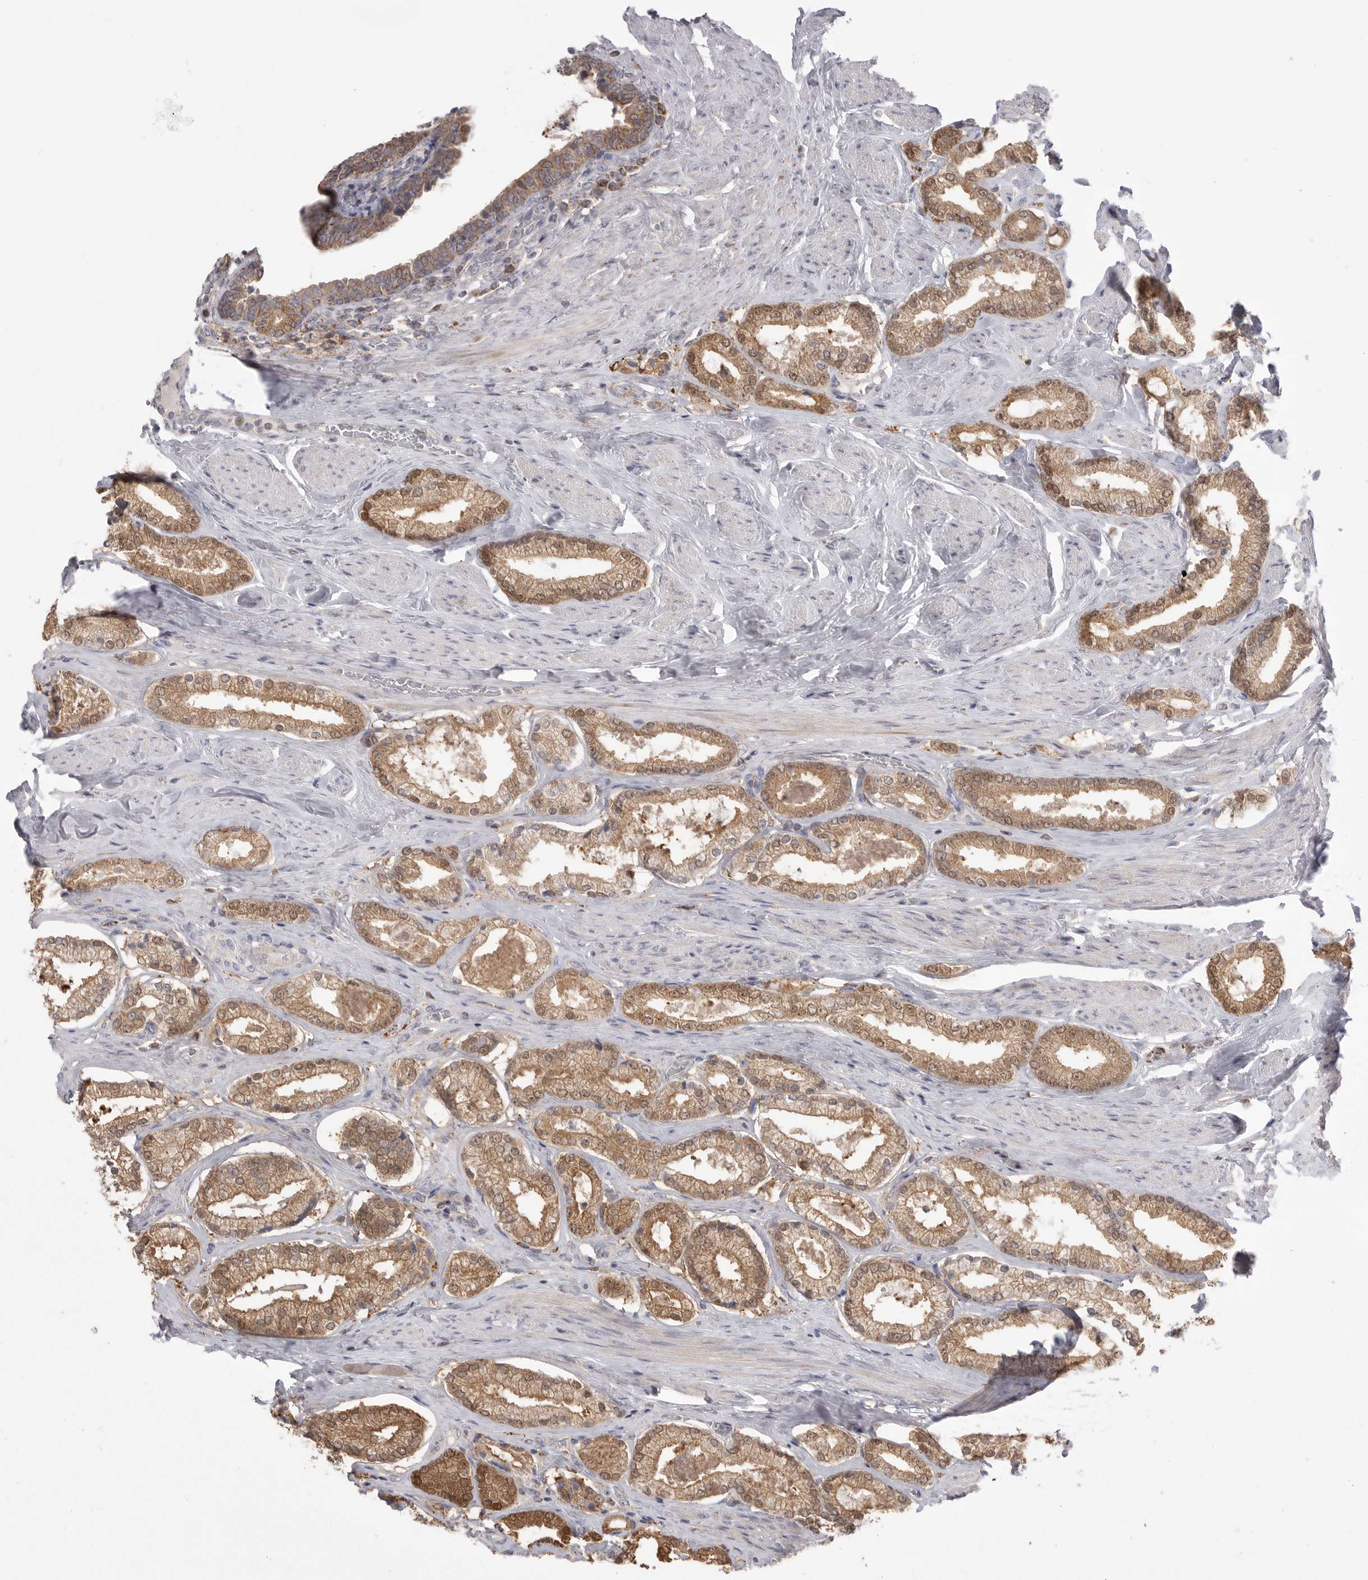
{"staining": {"intensity": "moderate", "quantity": ">75%", "location": "cytoplasmic/membranous,nuclear"}, "tissue": "prostate cancer", "cell_type": "Tumor cells", "image_type": "cancer", "snomed": [{"axis": "morphology", "description": "Adenocarcinoma, Low grade"}, {"axis": "topography", "description": "Prostate"}], "caption": "This is a photomicrograph of immunohistochemistry (IHC) staining of prostate adenocarcinoma (low-grade), which shows moderate positivity in the cytoplasmic/membranous and nuclear of tumor cells.", "gene": "KYAT3", "patient": {"sex": "male", "age": 71}}